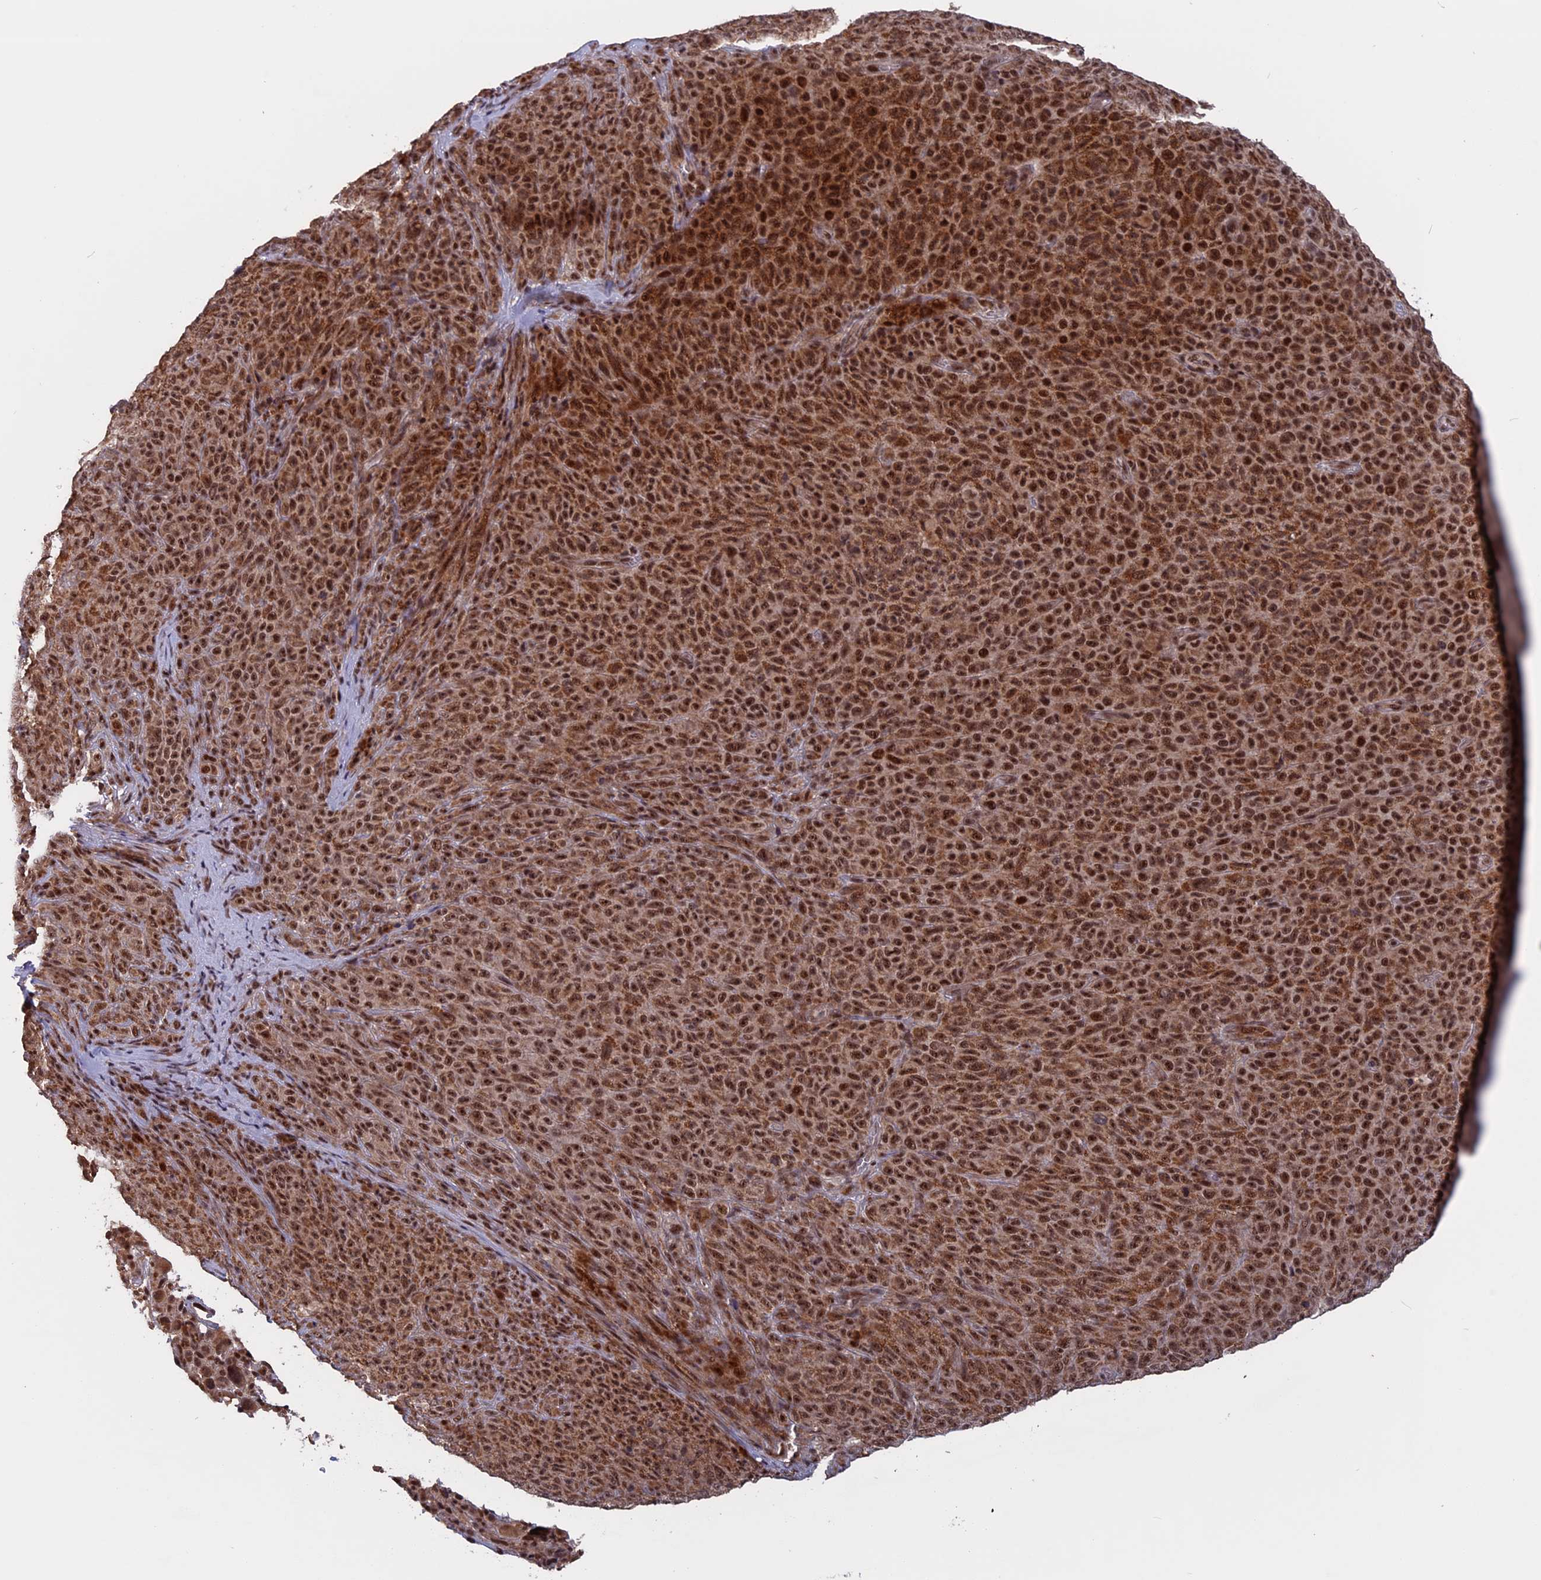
{"staining": {"intensity": "strong", "quantity": ">75%", "location": "cytoplasmic/membranous,nuclear"}, "tissue": "melanoma", "cell_type": "Tumor cells", "image_type": "cancer", "snomed": [{"axis": "morphology", "description": "Malignant melanoma, NOS"}, {"axis": "topography", "description": "Skin"}], "caption": "IHC photomicrograph of malignant melanoma stained for a protein (brown), which demonstrates high levels of strong cytoplasmic/membranous and nuclear expression in about >75% of tumor cells.", "gene": "CACTIN", "patient": {"sex": "female", "age": 82}}